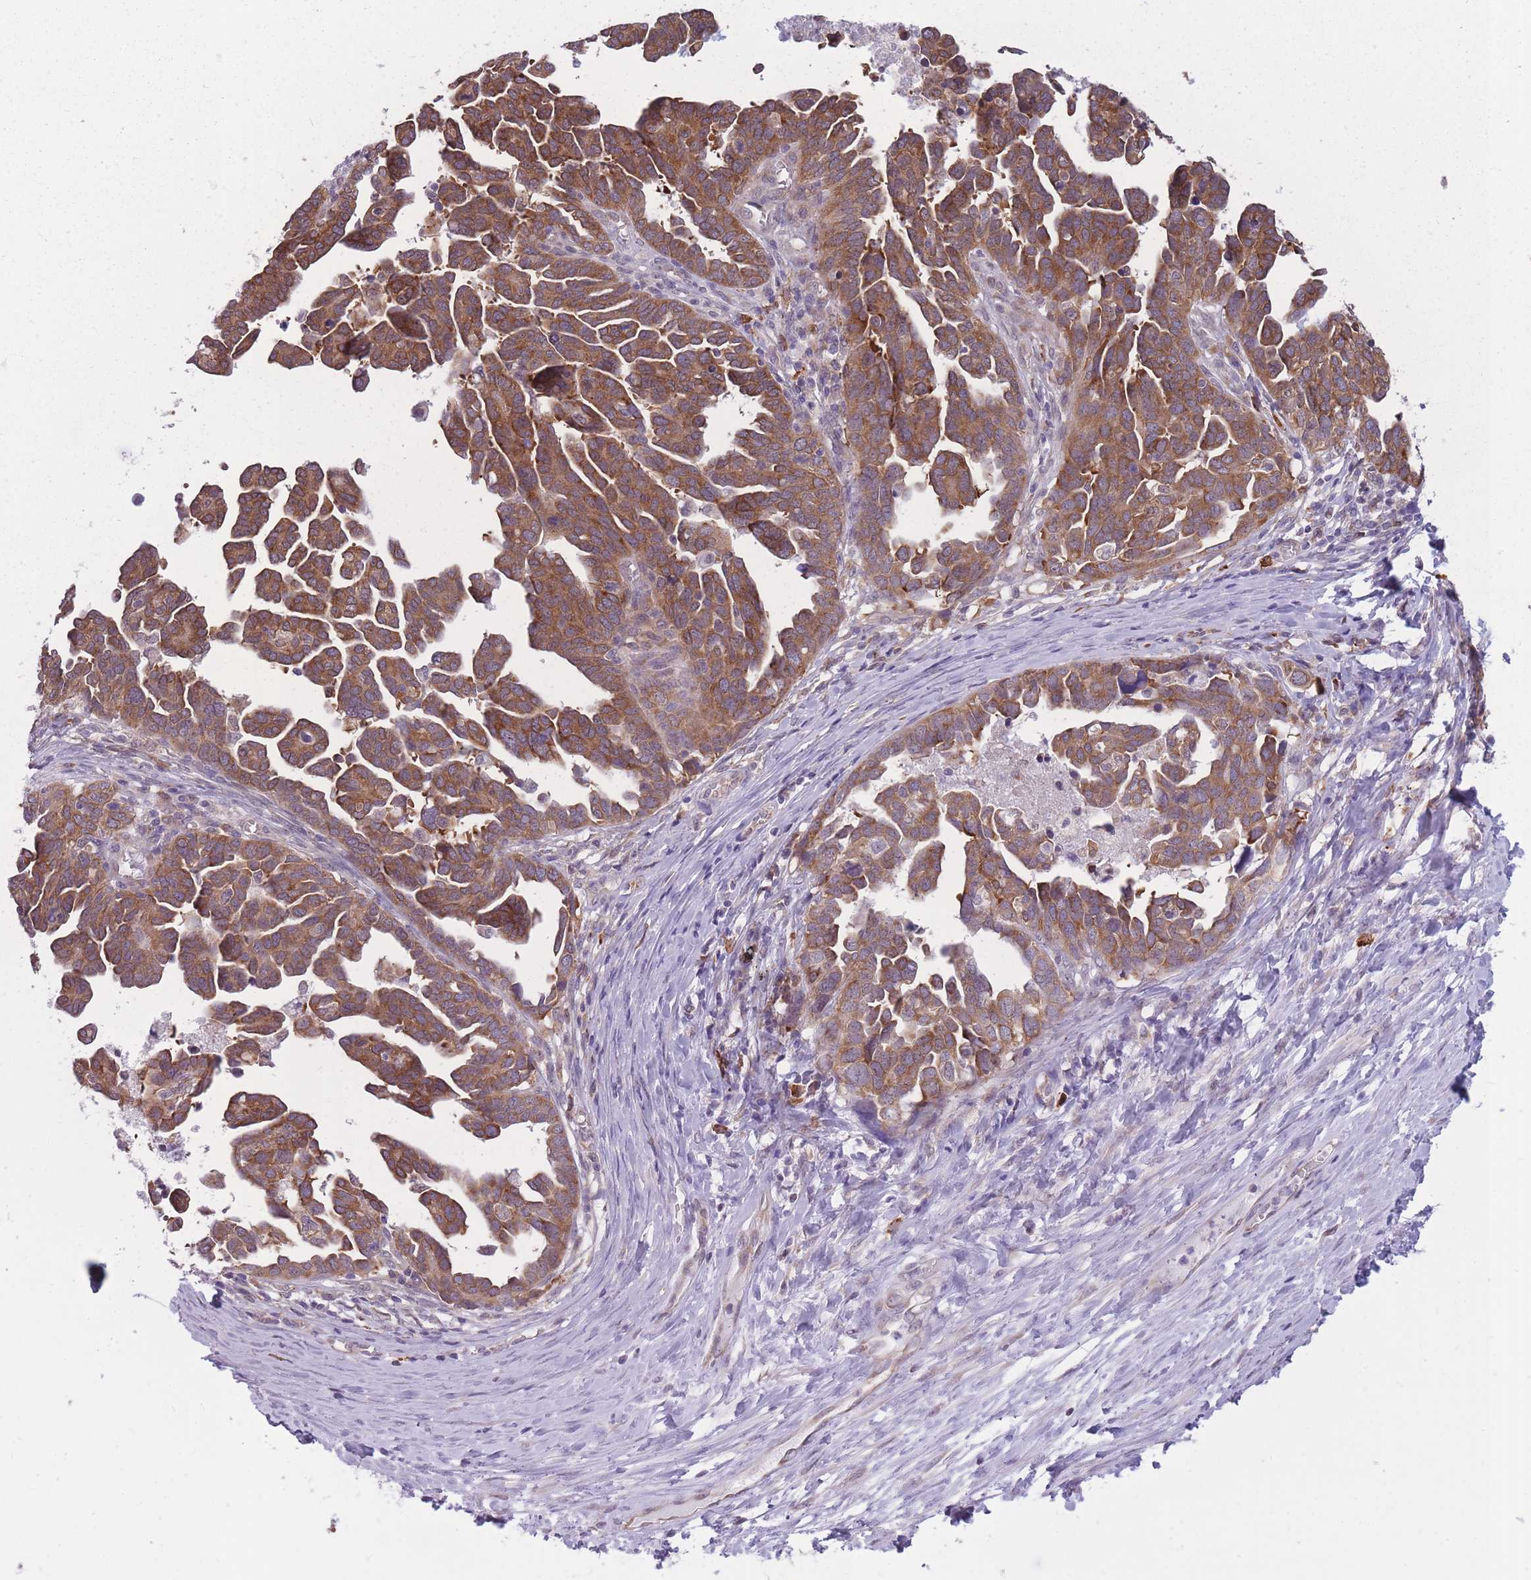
{"staining": {"intensity": "moderate", "quantity": ">75%", "location": "cytoplasmic/membranous"}, "tissue": "ovarian cancer", "cell_type": "Tumor cells", "image_type": "cancer", "snomed": [{"axis": "morphology", "description": "Cystadenocarcinoma, serous, NOS"}, {"axis": "topography", "description": "Ovary"}], "caption": "High-magnification brightfield microscopy of ovarian cancer (serous cystadenocarcinoma) stained with DAB (brown) and counterstained with hematoxylin (blue). tumor cells exhibit moderate cytoplasmic/membranous staining is identified in about>75% of cells.", "gene": "TMEM121", "patient": {"sex": "female", "age": 54}}